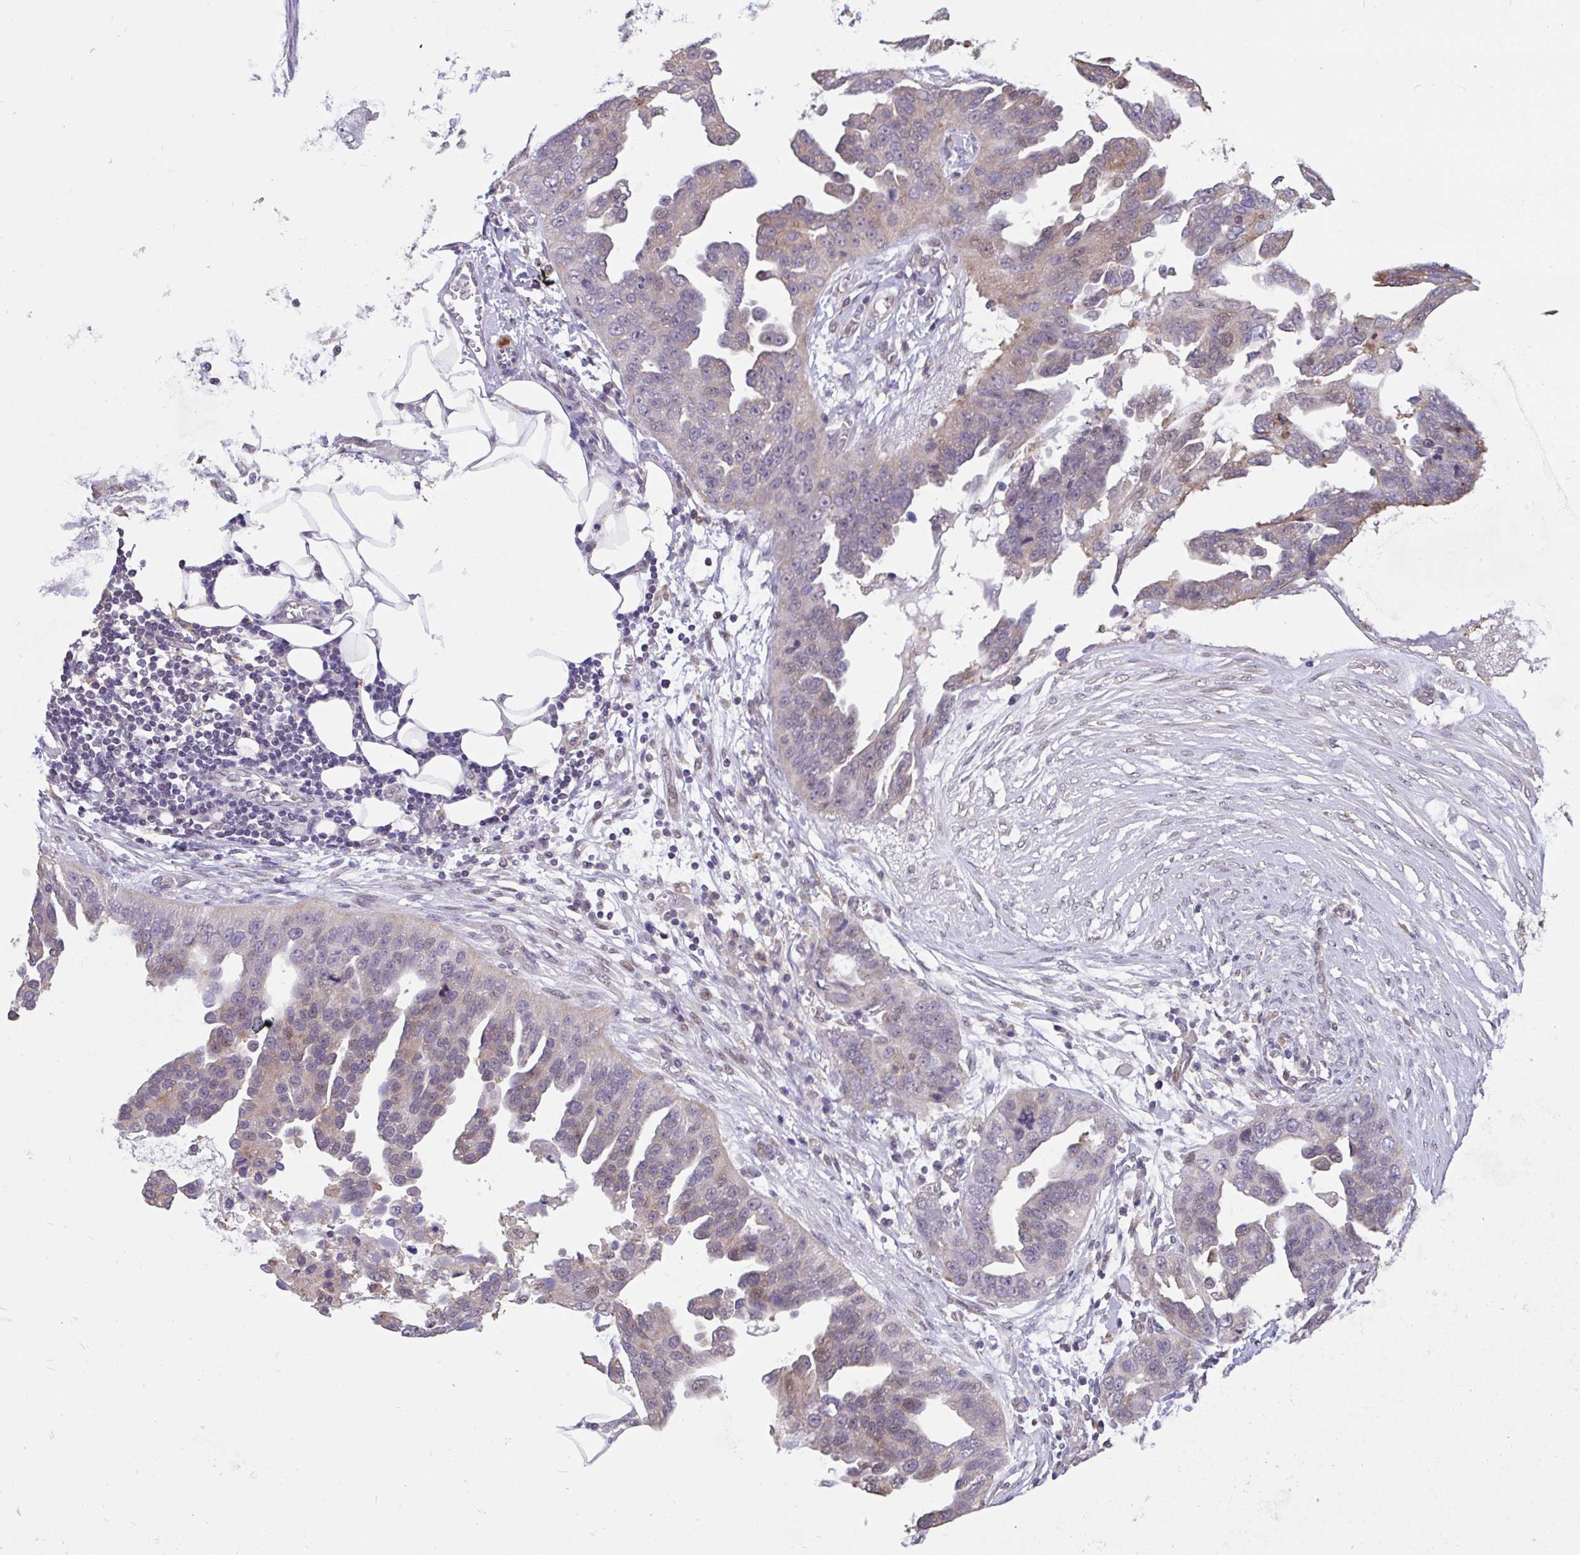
{"staining": {"intensity": "weak", "quantity": "25%-75%", "location": "cytoplasmic/membranous"}, "tissue": "ovarian cancer", "cell_type": "Tumor cells", "image_type": "cancer", "snomed": [{"axis": "morphology", "description": "Cystadenocarcinoma, serous, NOS"}, {"axis": "topography", "description": "Ovary"}], "caption": "Ovarian cancer stained with immunohistochemistry (IHC) demonstrates weak cytoplasmic/membranous staining in about 25%-75% of tumor cells. Nuclei are stained in blue.", "gene": "DDX39A", "patient": {"sex": "female", "age": 75}}